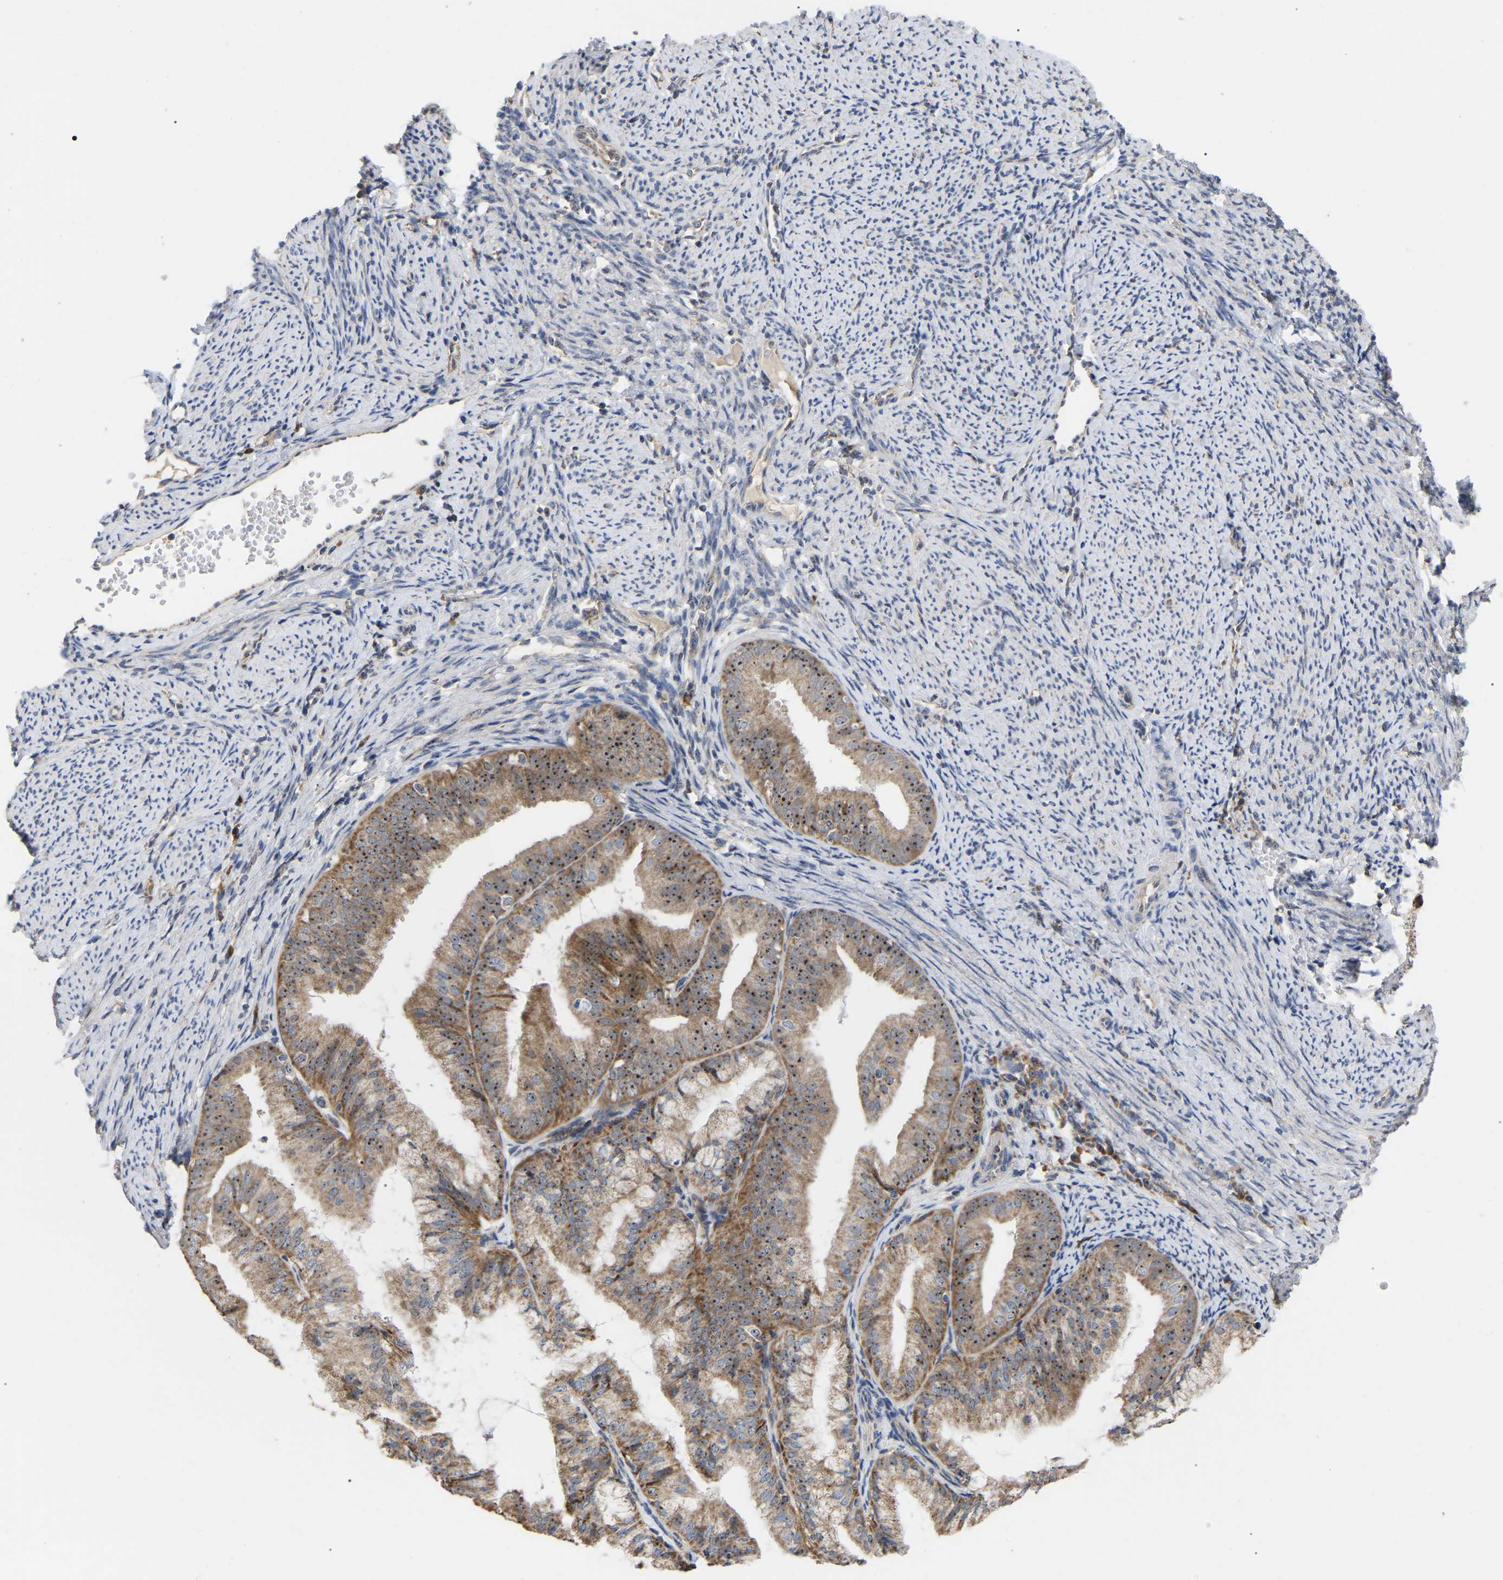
{"staining": {"intensity": "moderate", "quantity": ">75%", "location": "cytoplasmic/membranous,nuclear"}, "tissue": "endometrial cancer", "cell_type": "Tumor cells", "image_type": "cancer", "snomed": [{"axis": "morphology", "description": "Adenocarcinoma, NOS"}, {"axis": "topography", "description": "Endometrium"}], "caption": "Protein expression analysis of endometrial adenocarcinoma shows moderate cytoplasmic/membranous and nuclear positivity in approximately >75% of tumor cells.", "gene": "NOP53", "patient": {"sex": "female", "age": 63}}